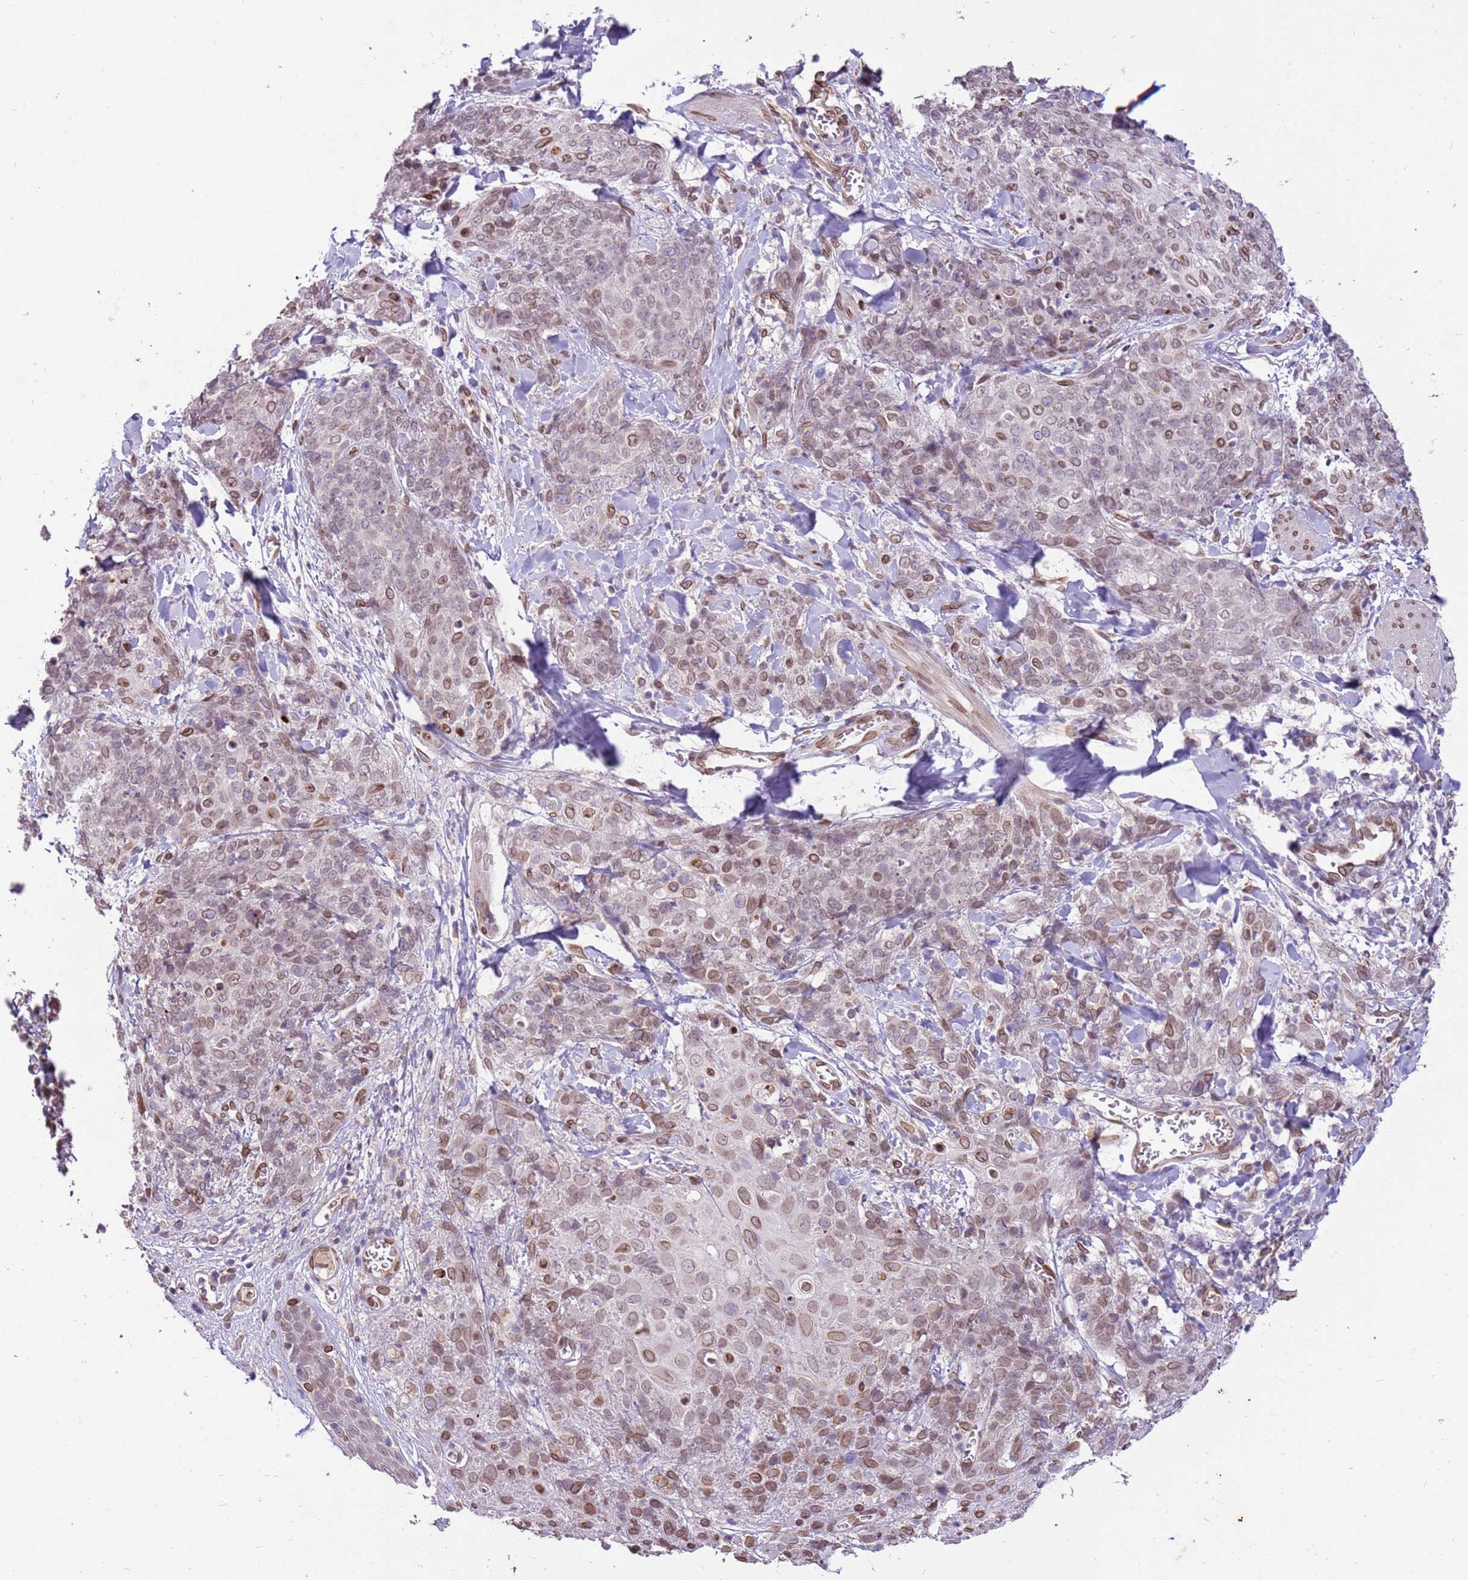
{"staining": {"intensity": "moderate", "quantity": "25%-75%", "location": "cytoplasmic/membranous,nuclear"}, "tissue": "skin cancer", "cell_type": "Tumor cells", "image_type": "cancer", "snomed": [{"axis": "morphology", "description": "Squamous cell carcinoma, NOS"}, {"axis": "topography", "description": "Skin"}, {"axis": "topography", "description": "Vulva"}], "caption": "Squamous cell carcinoma (skin) stained with IHC reveals moderate cytoplasmic/membranous and nuclear expression in approximately 25%-75% of tumor cells.", "gene": "TMEM47", "patient": {"sex": "female", "age": 85}}